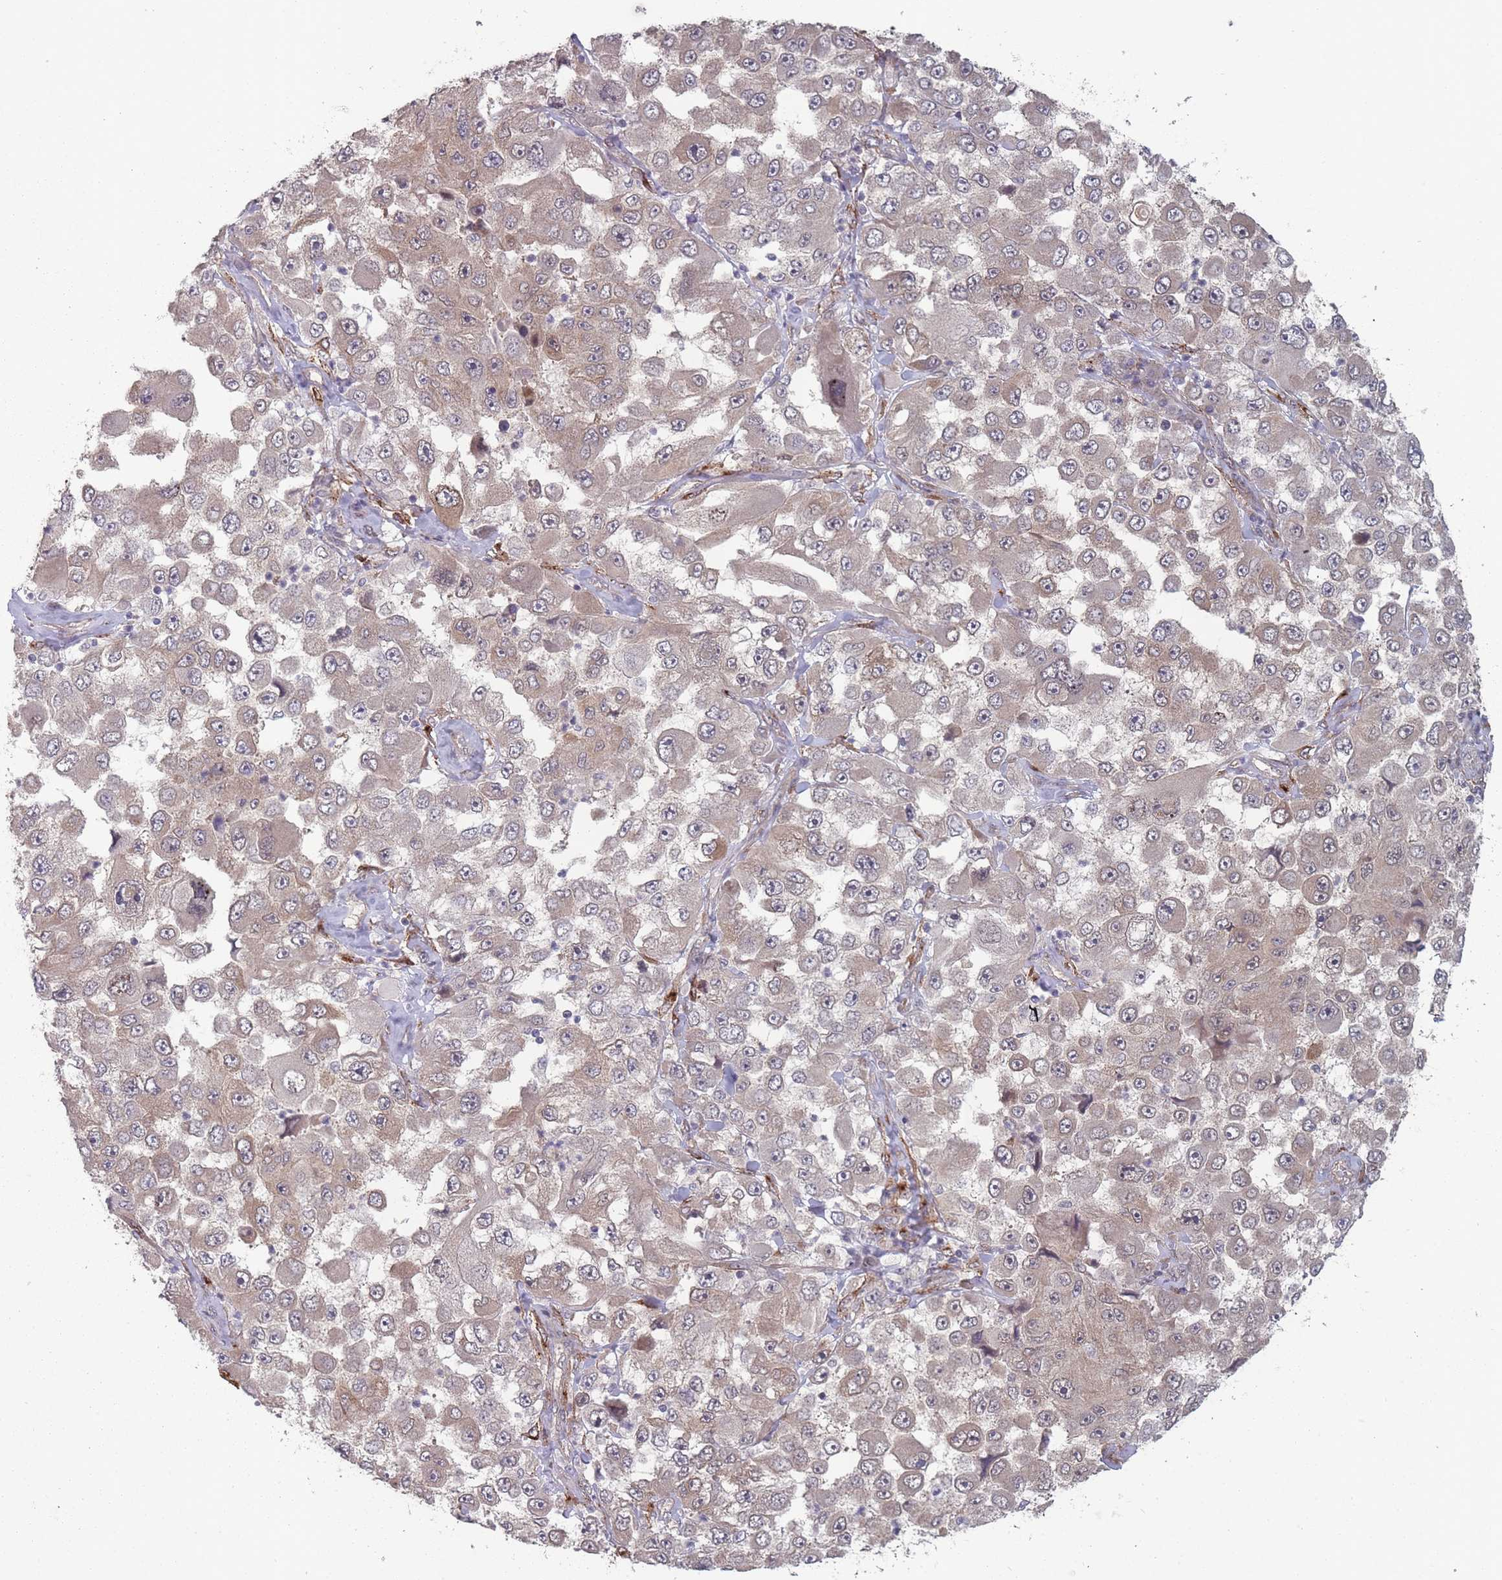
{"staining": {"intensity": "weak", "quantity": "25%-75%", "location": "cytoplasmic/membranous"}, "tissue": "melanoma", "cell_type": "Tumor cells", "image_type": "cancer", "snomed": [{"axis": "morphology", "description": "Malignant melanoma, Metastatic site"}, {"axis": "topography", "description": "Lymph node"}], "caption": "IHC (DAB (3,3'-diaminobenzidine)) staining of human melanoma demonstrates weak cytoplasmic/membranous protein positivity in about 25%-75% of tumor cells.", "gene": "CNTRL", "patient": {"sex": "male", "age": 62}}